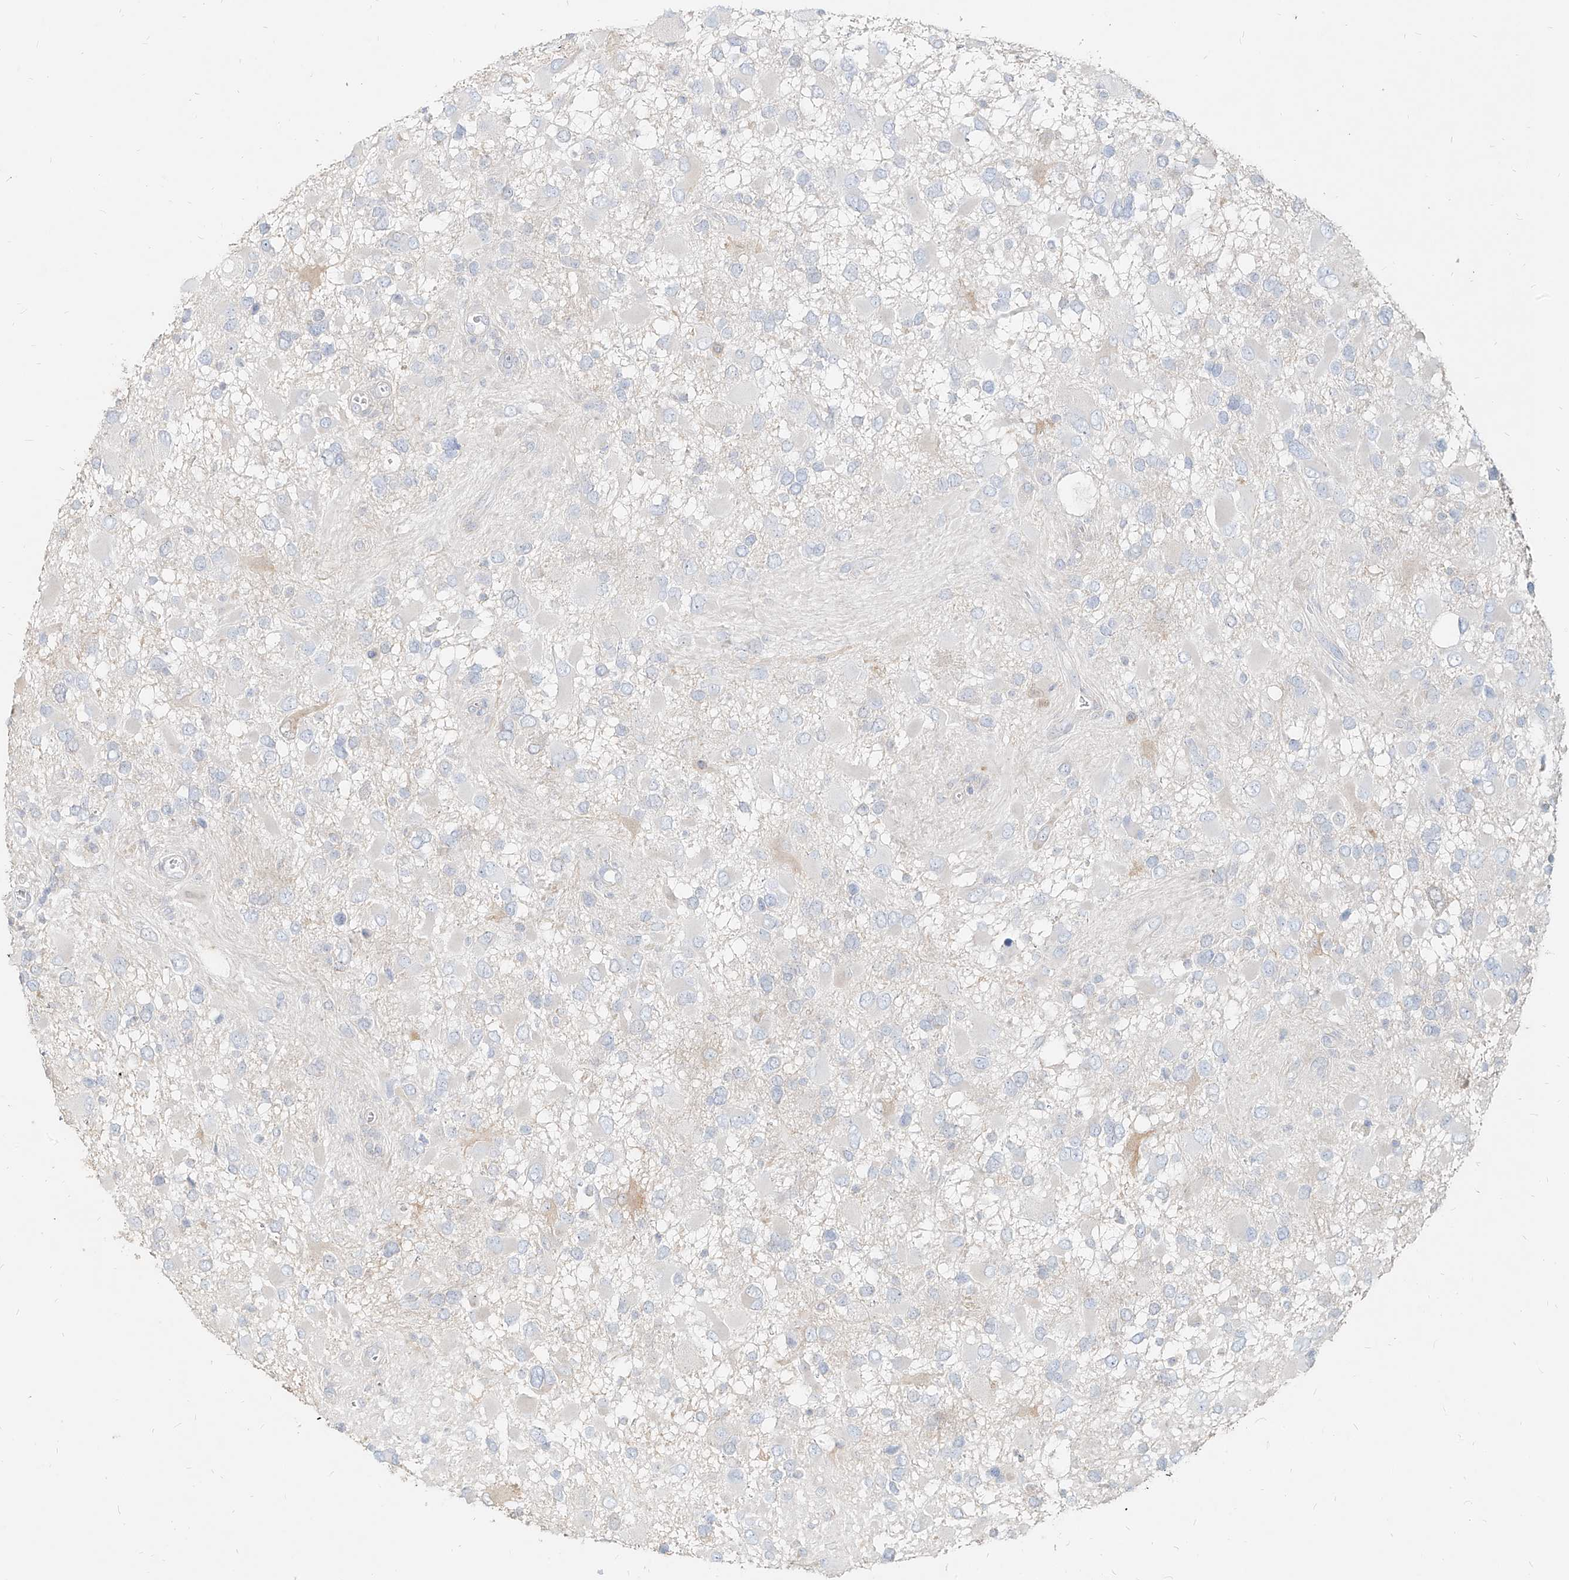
{"staining": {"intensity": "negative", "quantity": "none", "location": "none"}, "tissue": "glioma", "cell_type": "Tumor cells", "image_type": "cancer", "snomed": [{"axis": "morphology", "description": "Glioma, malignant, High grade"}, {"axis": "topography", "description": "Brain"}], "caption": "Tumor cells show no significant expression in high-grade glioma (malignant). (DAB (3,3'-diaminobenzidine) IHC, high magnification).", "gene": "PGD", "patient": {"sex": "male", "age": 53}}